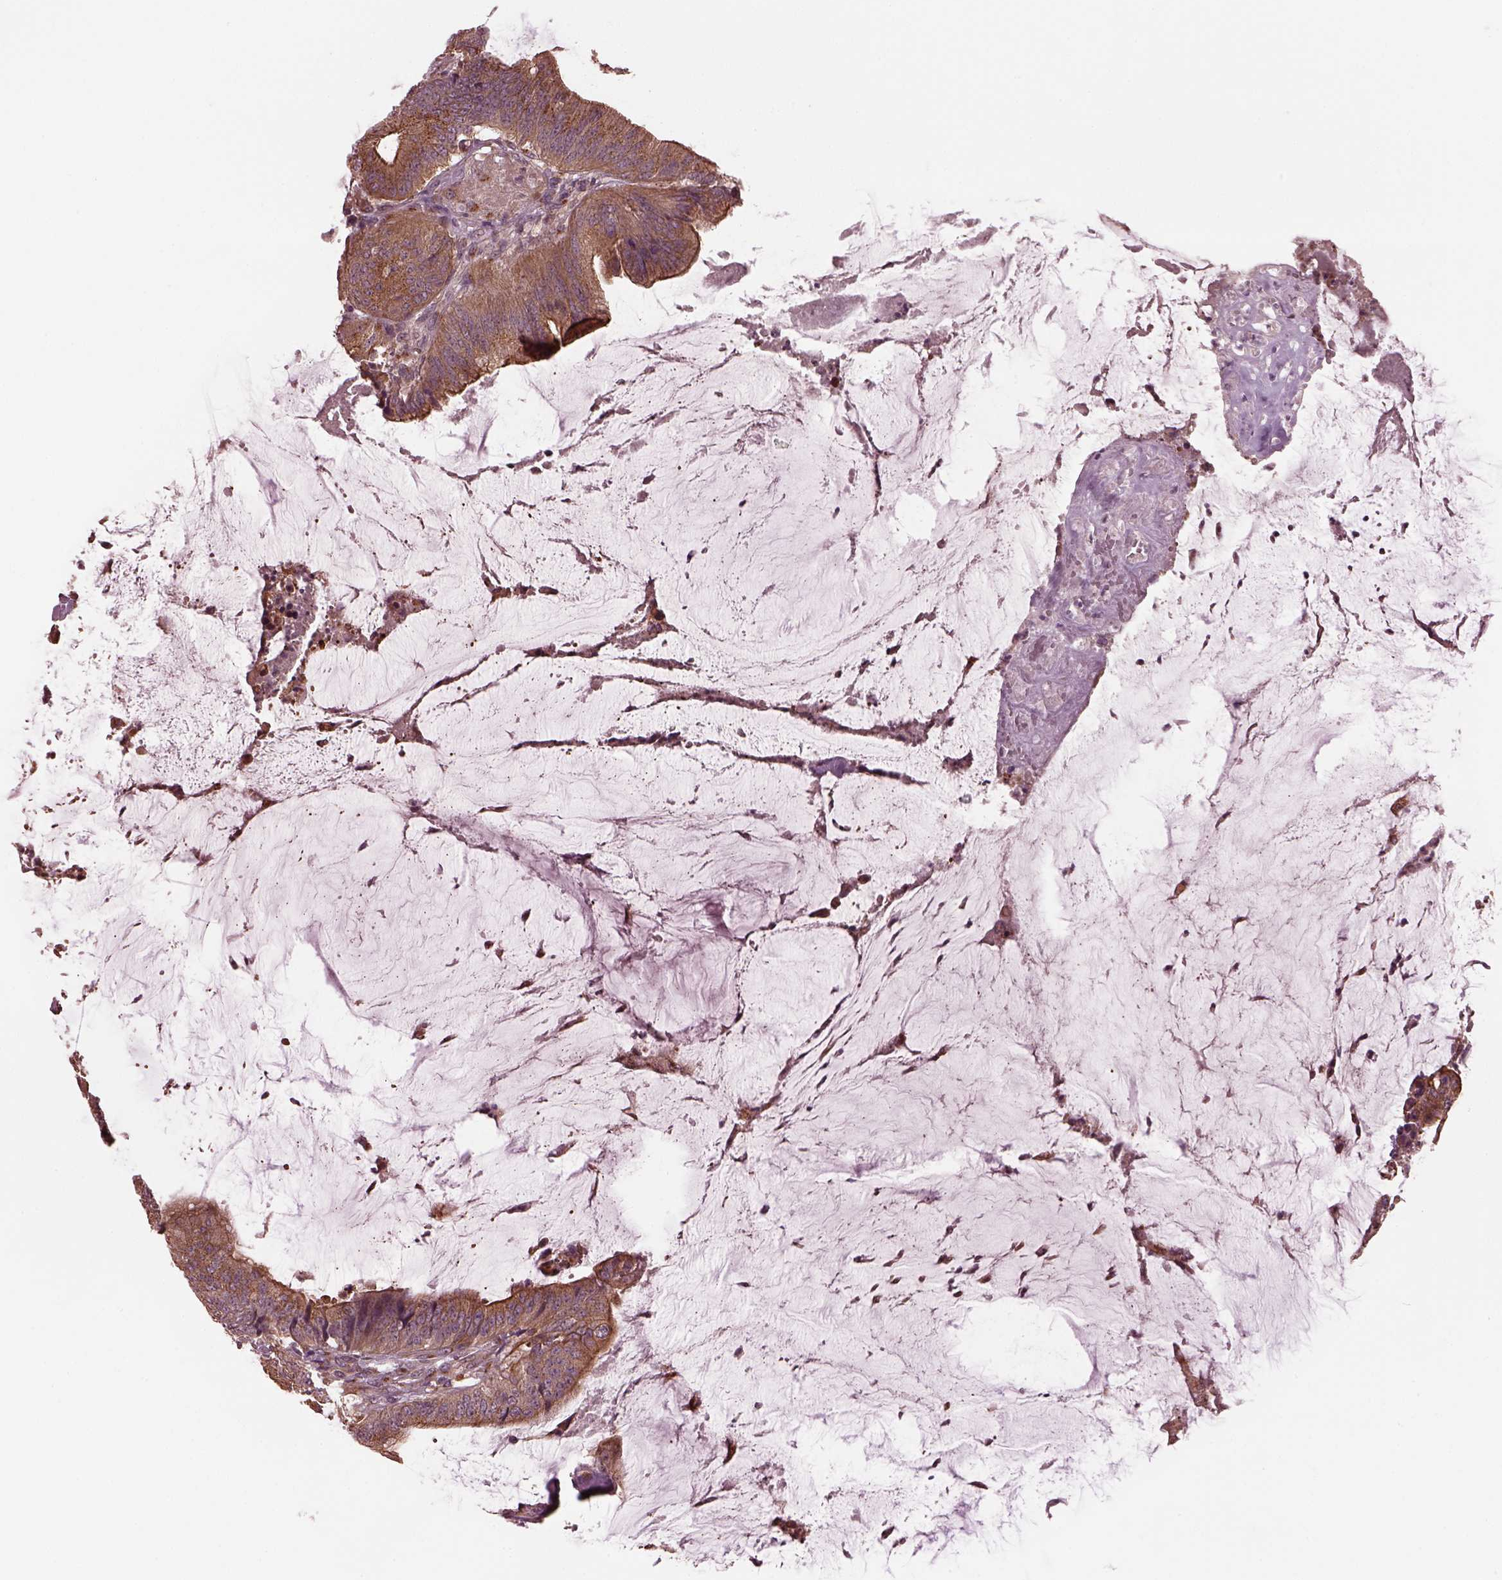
{"staining": {"intensity": "moderate", "quantity": "25%-75%", "location": "cytoplasmic/membranous"}, "tissue": "colorectal cancer", "cell_type": "Tumor cells", "image_type": "cancer", "snomed": [{"axis": "morphology", "description": "Adenocarcinoma, NOS"}, {"axis": "topography", "description": "Colon"}], "caption": "Tumor cells exhibit medium levels of moderate cytoplasmic/membranous positivity in about 25%-75% of cells in human adenocarcinoma (colorectal).", "gene": "RUFY3", "patient": {"sex": "female", "age": 43}}